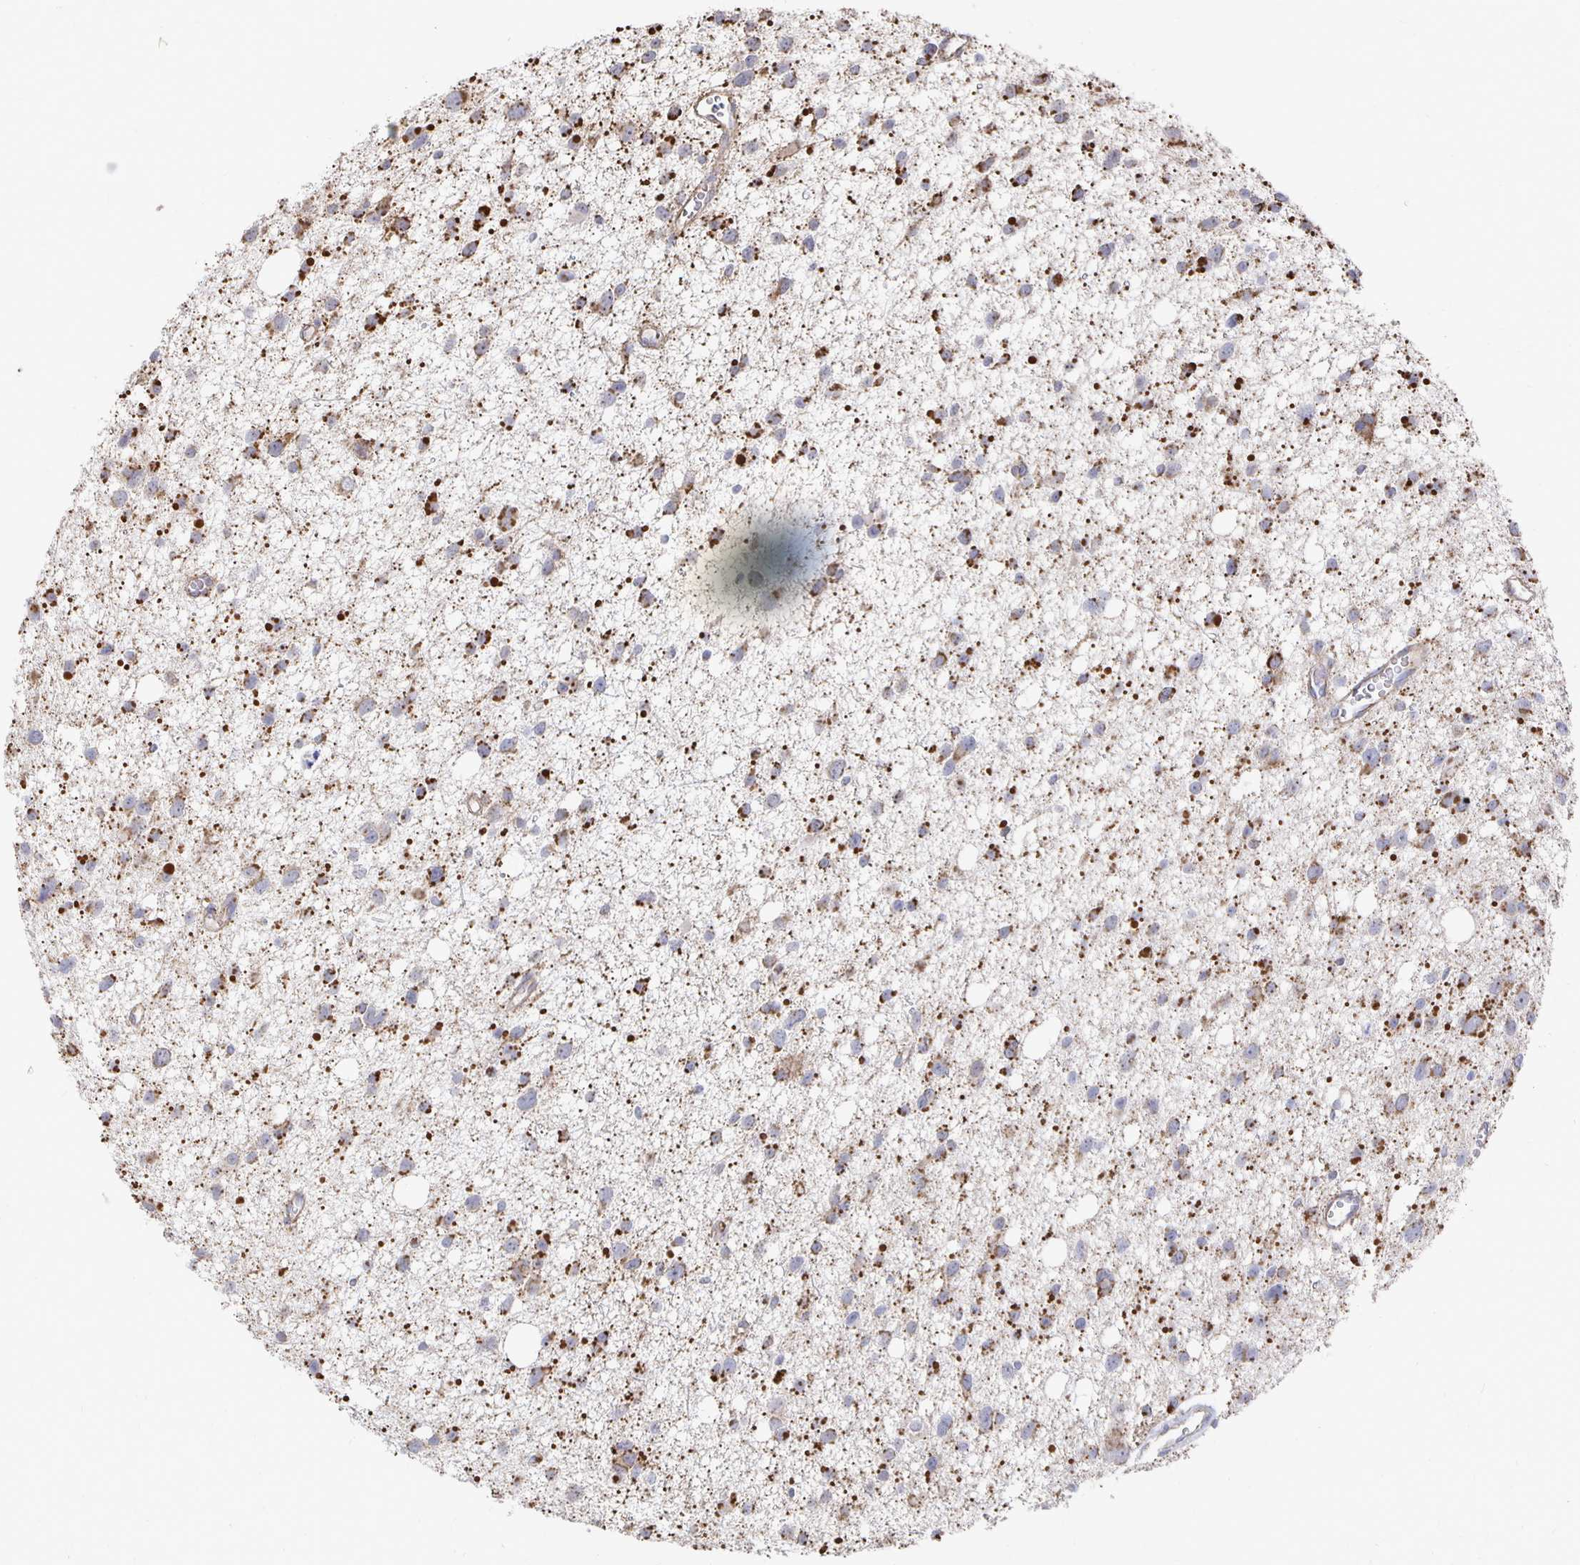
{"staining": {"intensity": "moderate", "quantity": "25%-75%", "location": "cytoplasmic/membranous"}, "tissue": "glioma", "cell_type": "Tumor cells", "image_type": "cancer", "snomed": [{"axis": "morphology", "description": "Glioma, malignant, High grade"}, {"axis": "topography", "description": "Brain"}], "caption": "A histopathology image of glioma stained for a protein reveals moderate cytoplasmic/membranous brown staining in tumor cells.", "gene": "NKX2-8", "patient": {"sex": "male", "age": 23}}